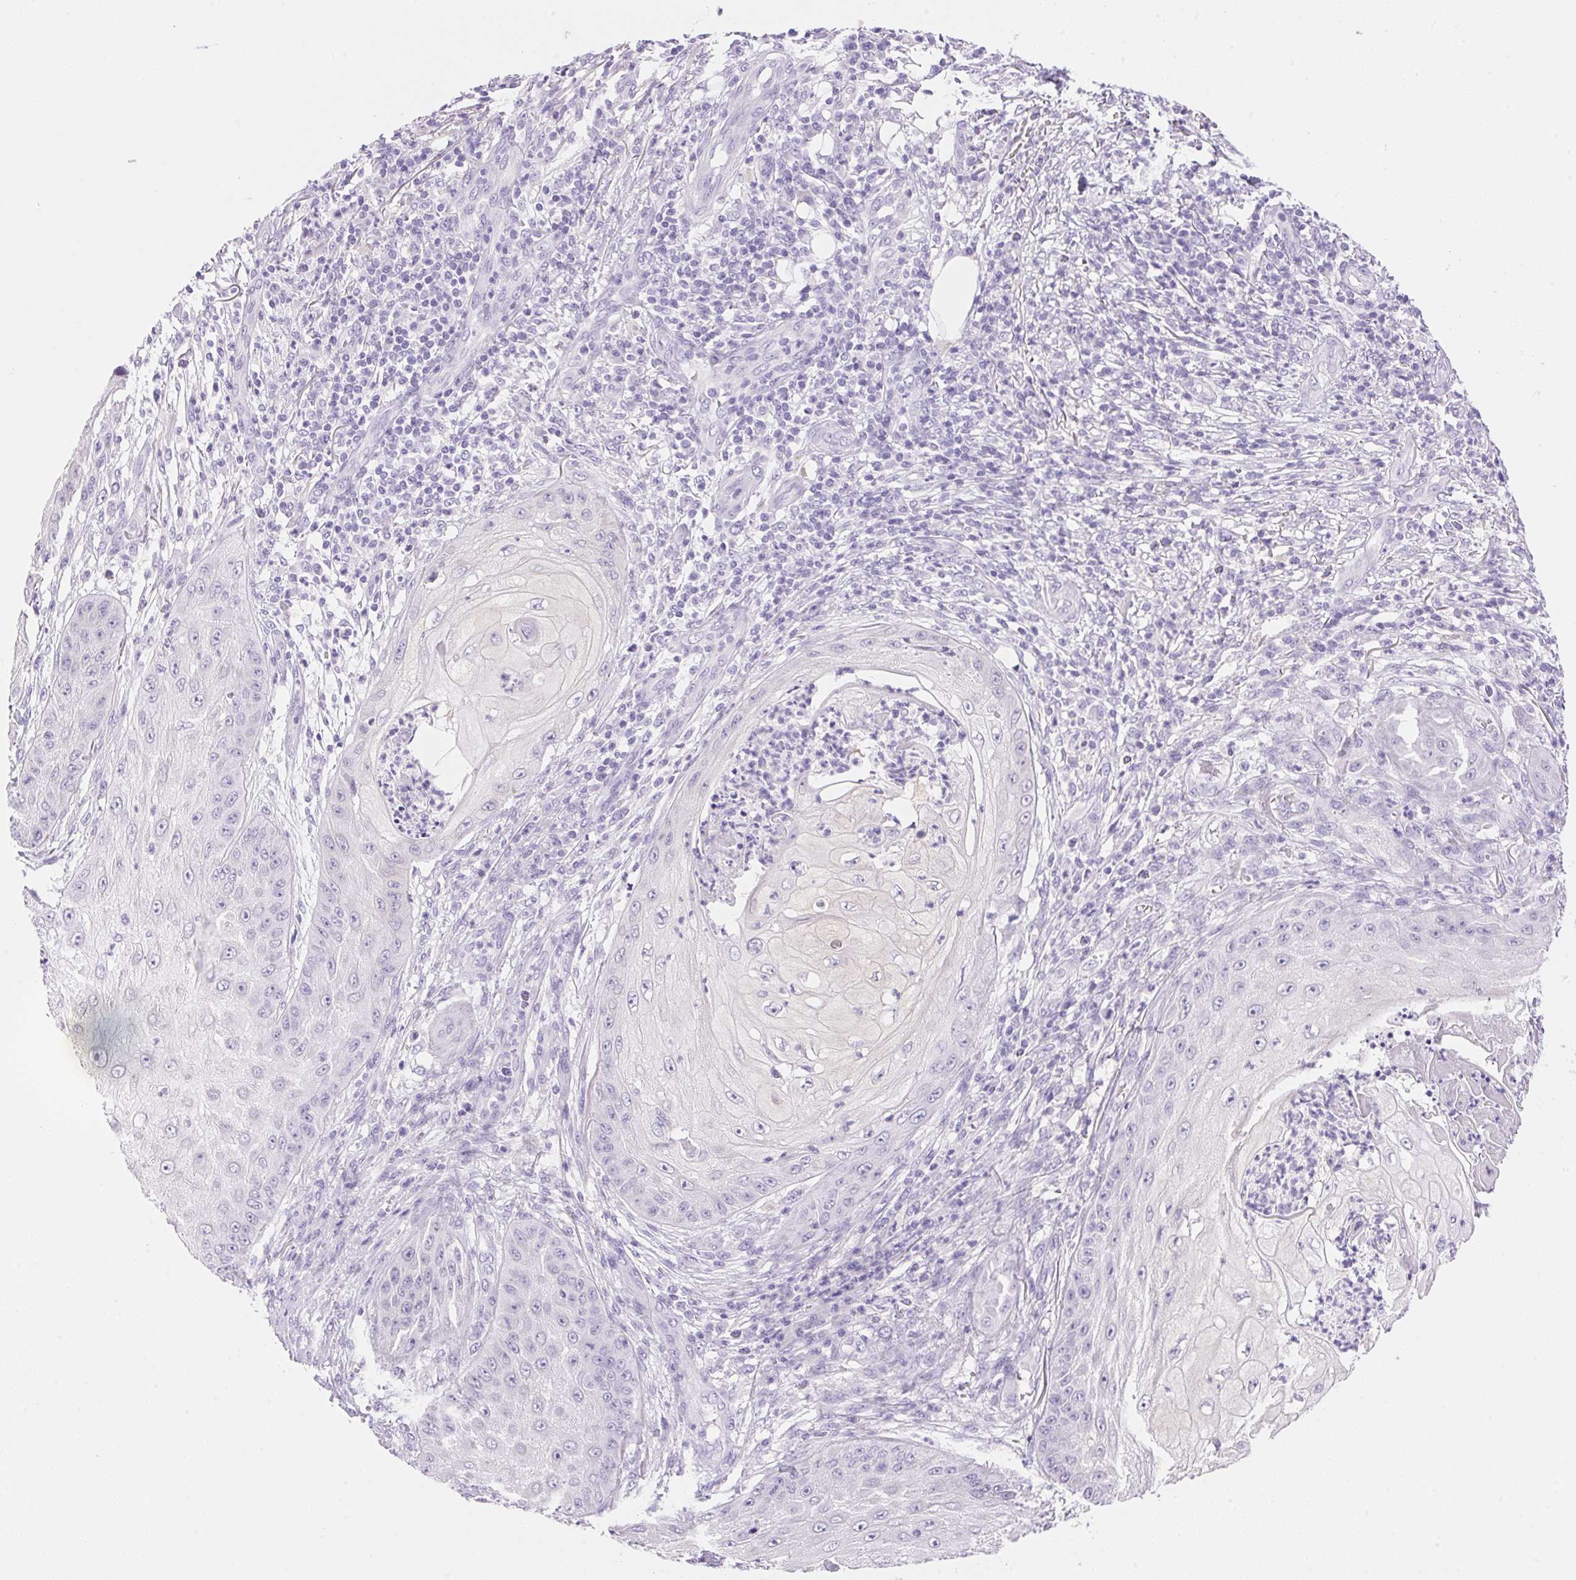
{"staining": {"intensity": "negative", "quantity": "none", "location": "none"}, "tissue": "skin cancer", "cell_type": "Tumor cells", "image_type": "cancer", "snomed": [{"axis": "morphology", "description": "Squamous cell carcinoma, NOS"}, {"axis": "topography", "description": "Skin"}], "caption": "High magnification brightfield microscopy of squamous cell carcinoma (skin) stained with DAB (brown) and counterstained with hematoxylin (blue): tumor cells show no significant expression.", "gene": "DHCR24", "patient": {"sex": "male", "age": 70}}